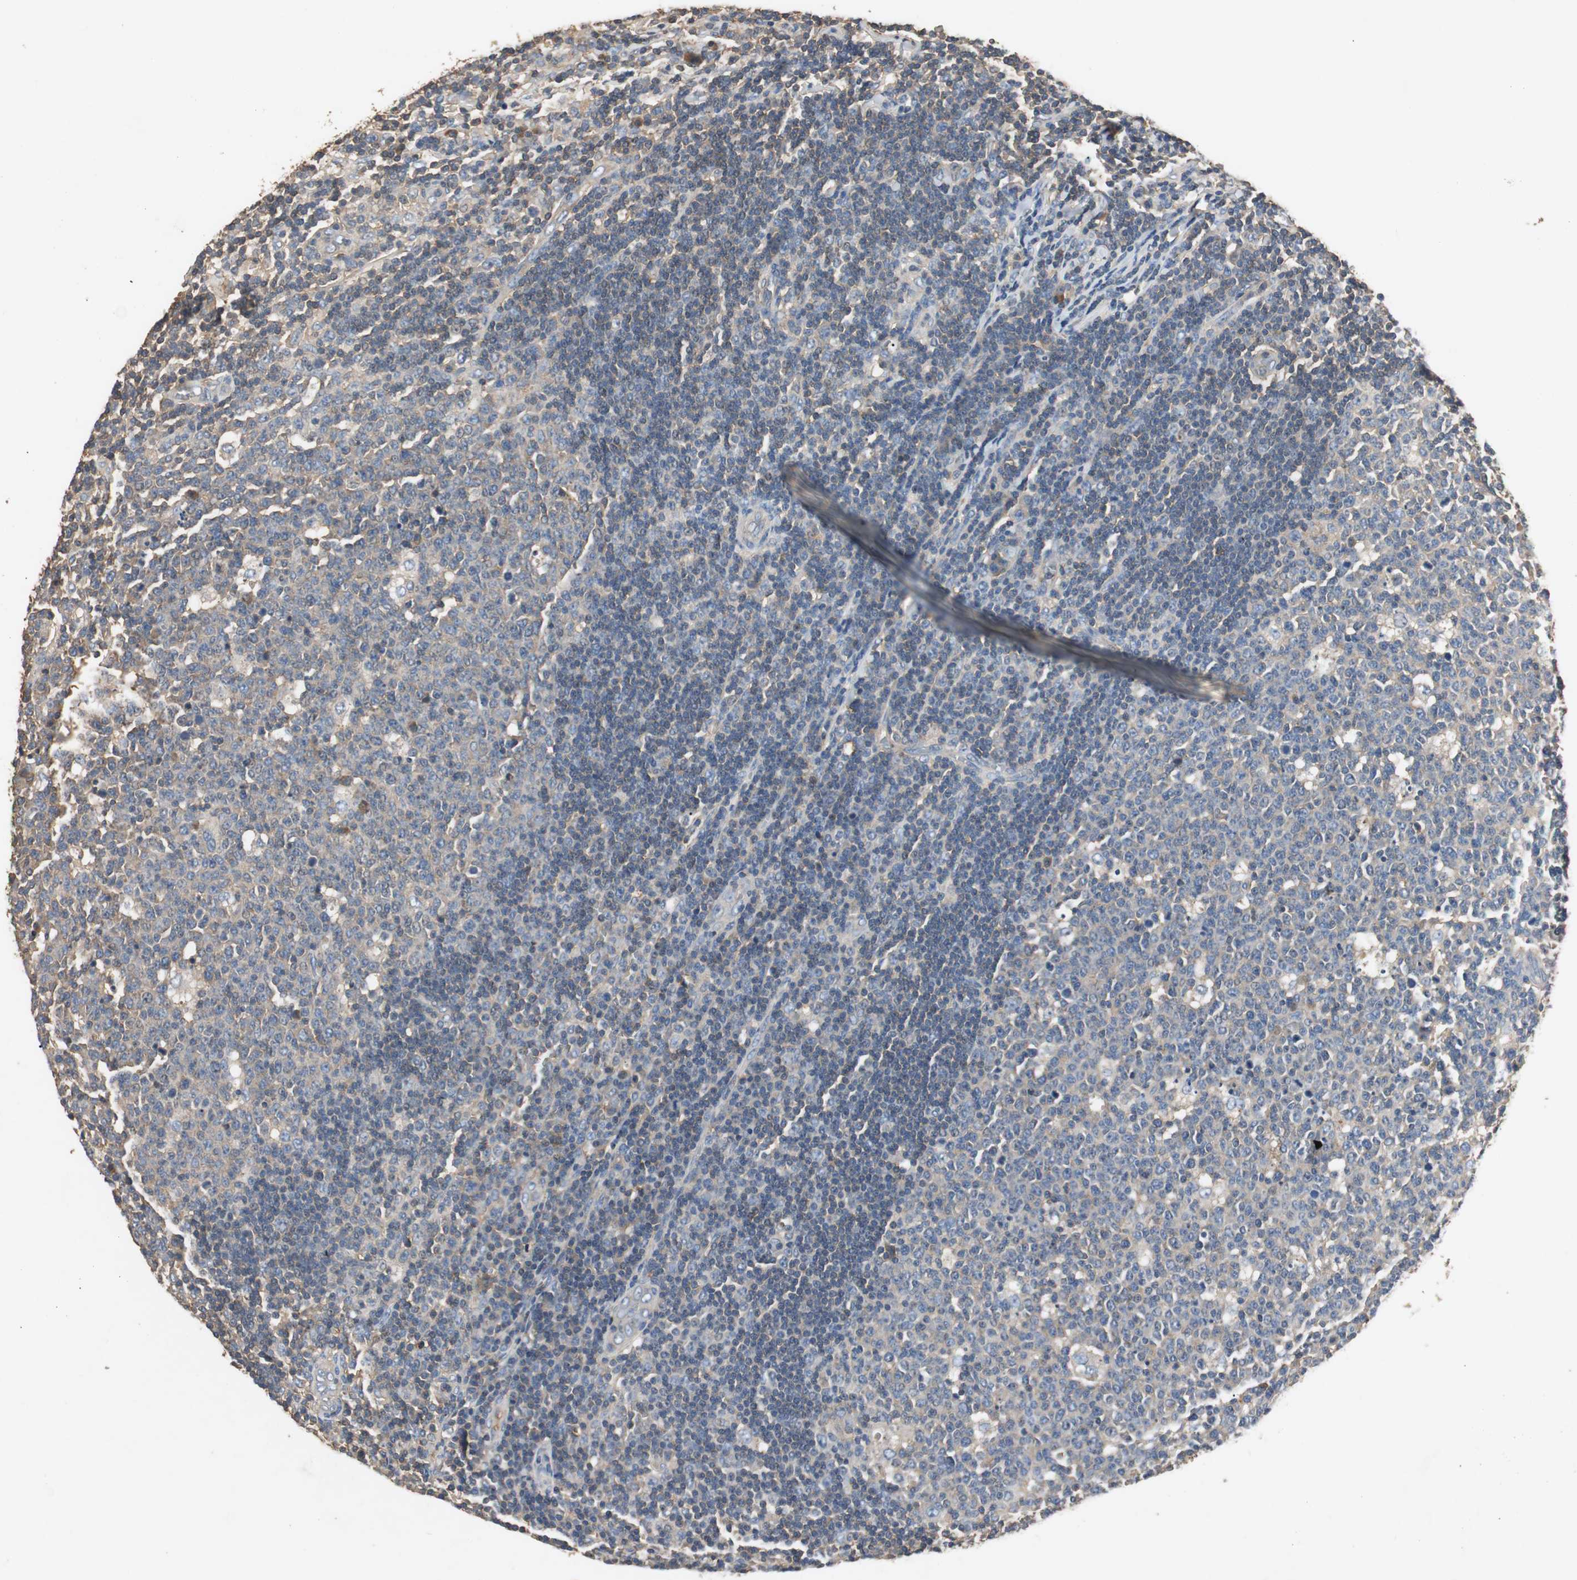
{"staining": {"intensity": "weak", "quantity": "25%-75%", "location": "cytoplasmic/membranous"}, "tissue": "lymph node", "cell_type": "Germinal center cells", "image_type": "normal", "snomed": [{"axis": "morphology", "description": "Normal tissue, NOS"}, {"axis": "topography", "description": "Lymph node"}, {"axis": "topography", "description": "Salivary gland"}], "caption": "Protein expression analysis of unremarkable lymph node exhibits weak cytoplasmic/membranous positivity in approximately 25%-75% of germinal center cells. The staining was performed using DAB (3,3'-diaminobenzidine), with brown indicating positive protein expression. Nuclei are stained blue with hematoxylin.", "gene": "TNFRSF14", "patient": {"sex": "male", "age": 8}}